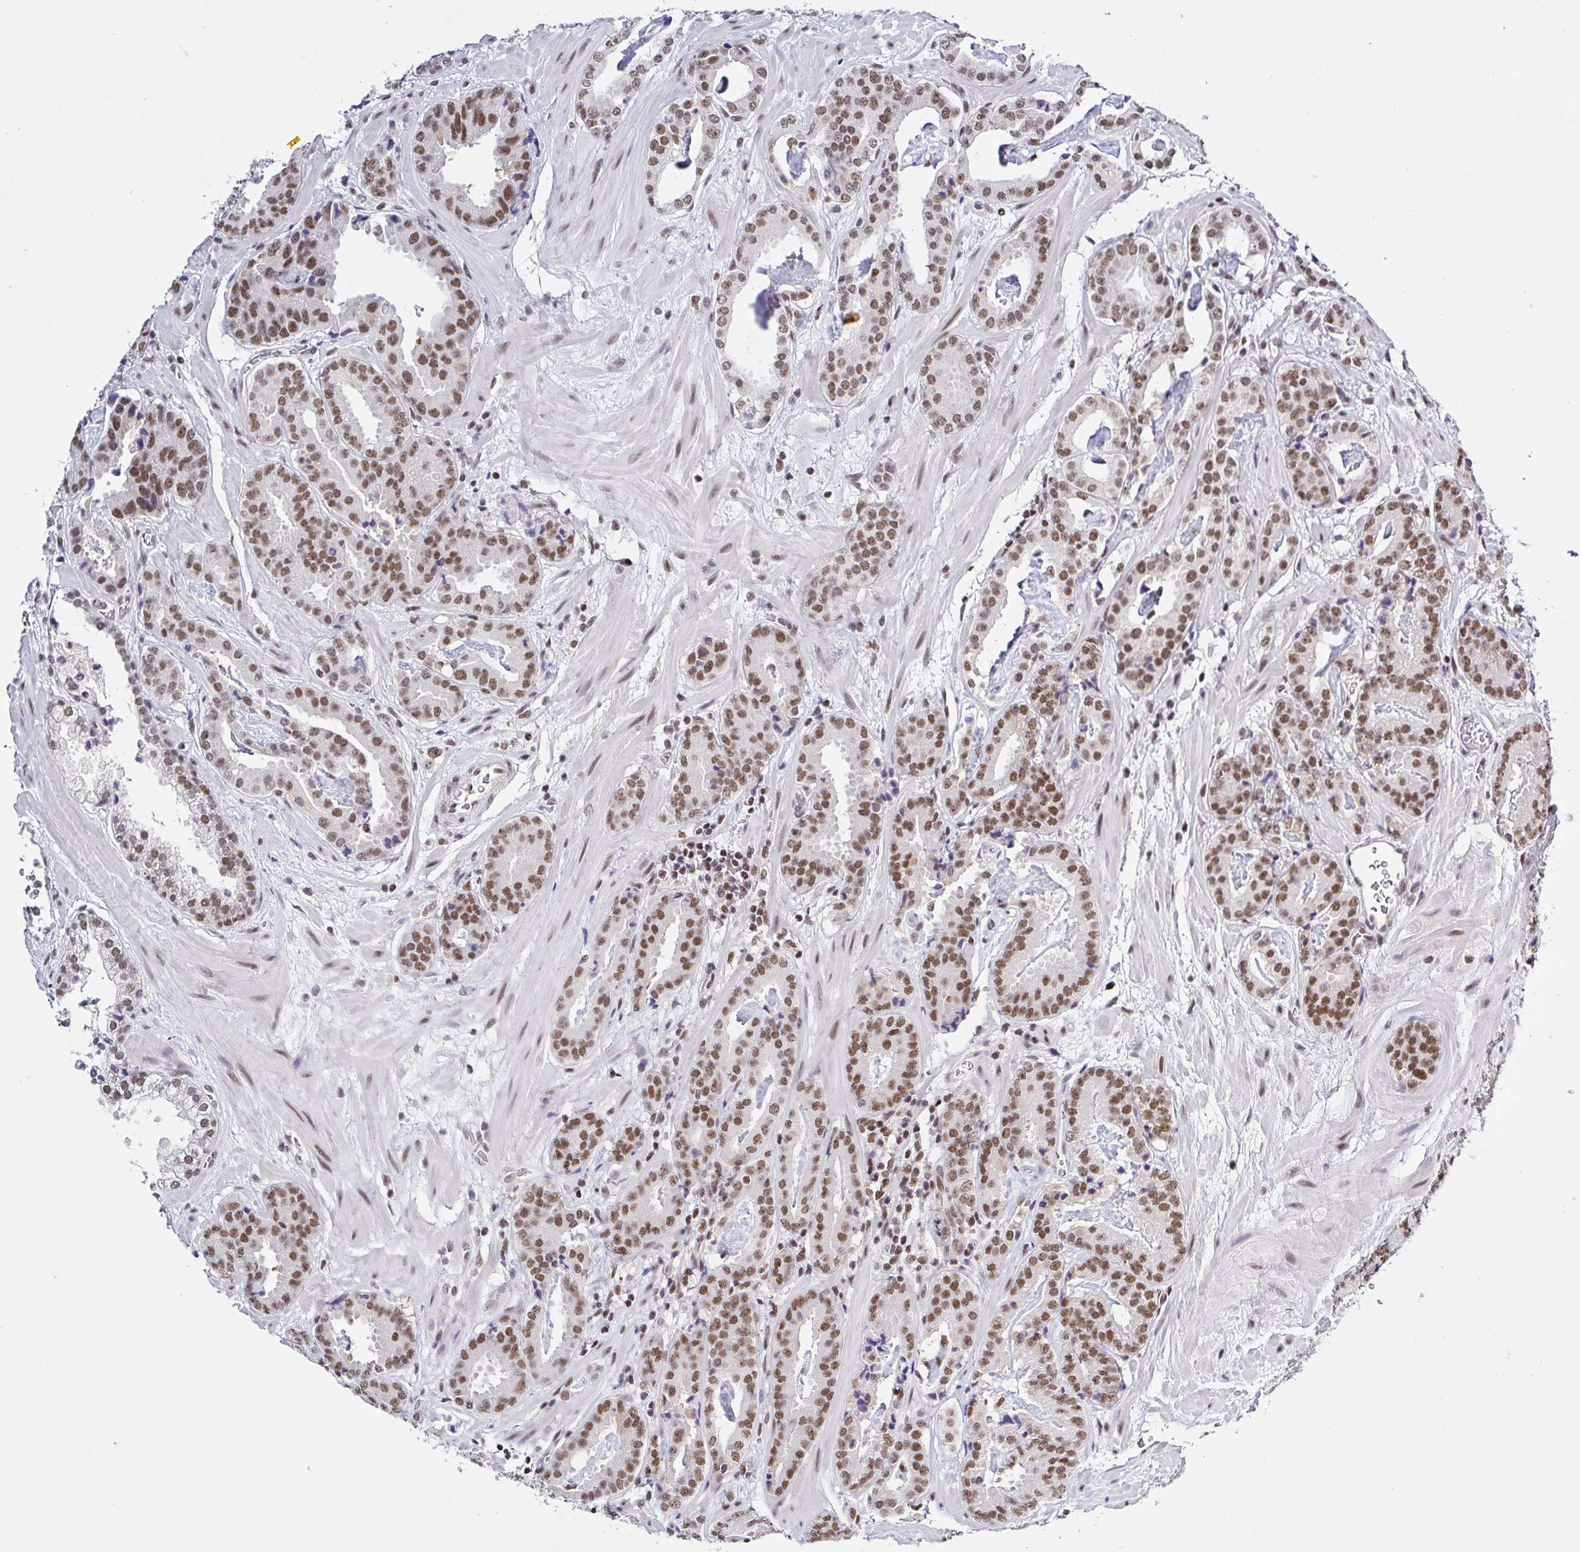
{"staining": {"intensity": "moderate", "quantity": ">75%", "location": "nuclear"}, "tissue": "prostate cancer", "cell_type": "Tumor cells", "image_type": "cancer", "snomed": [{"axis": "morphology", "description": "Adenocarcinoma, Low grade"}, {"axis": "topography", "description": "Prostate"}], "caption": "A high-resolution image shows immunohistochemistry staining of prostate adenocarcinoma (low-grade), which displays moderate nuclear positivity in approximately >75% of tumor cells.", "gene": "DR1", "patient": {"sex": "male", "age": 62}}